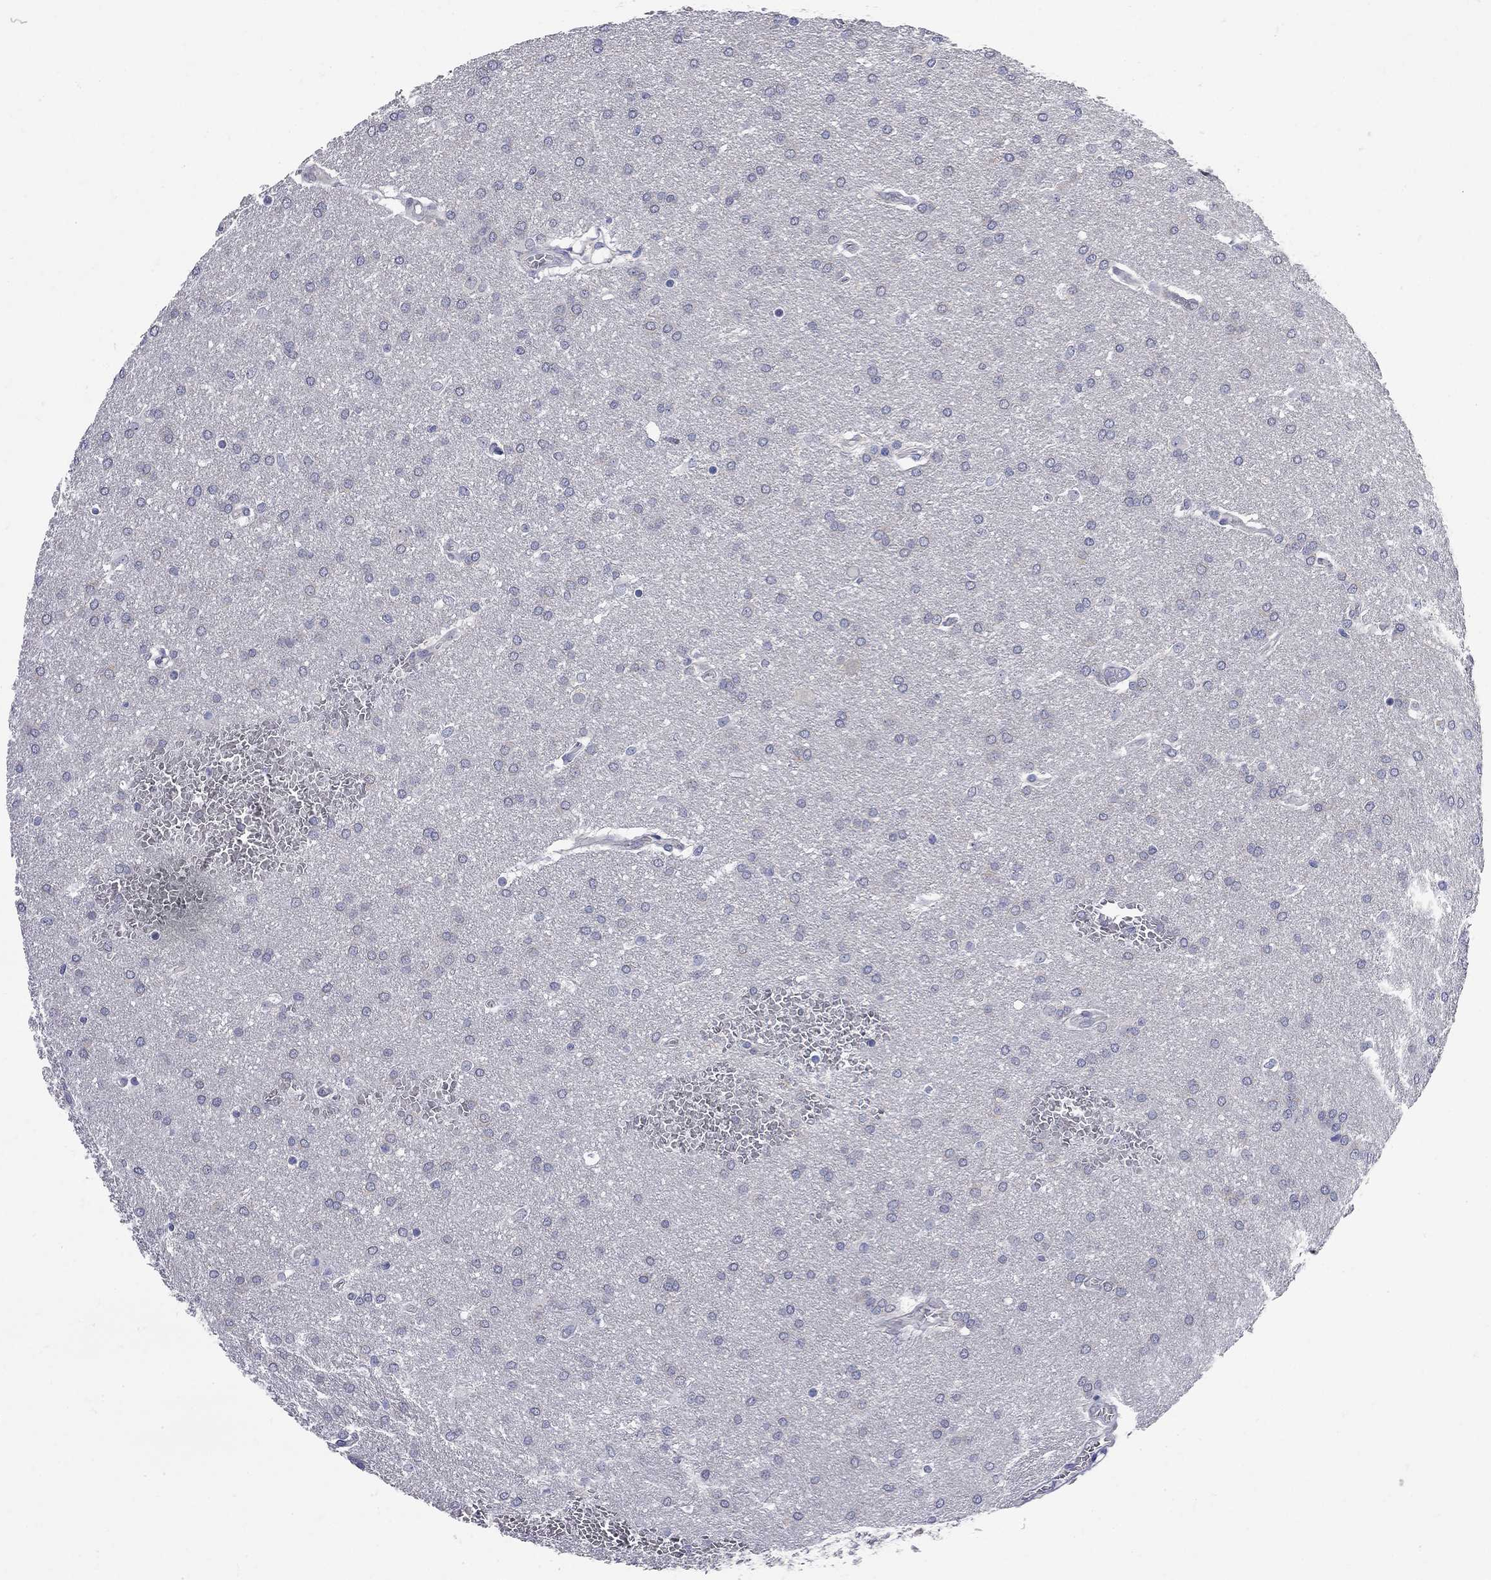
{"staining": {"intensity": "negative", "quantity": "none", "location": "none"}, "tissue": "glioma", "cell_type": "Tumor cells", "image_type": "cancer", "snomed": [{"axis": "morphology", "description": "Glioma, malignant, Low grade"}, {"axis": "topography", "description": "Brain"}], "caption": "High magnification brightfield microscopy of malignant low-grade glioma stained with DAB (brown) and counterstained with hematoxylin (blue): tumor cells show no significant staining. (DAB immunohistochemistry visualized using brightfield microscopy, high magnification).", "gene": "GALNT8", "patient": {"sex": "female", "age": 32}}